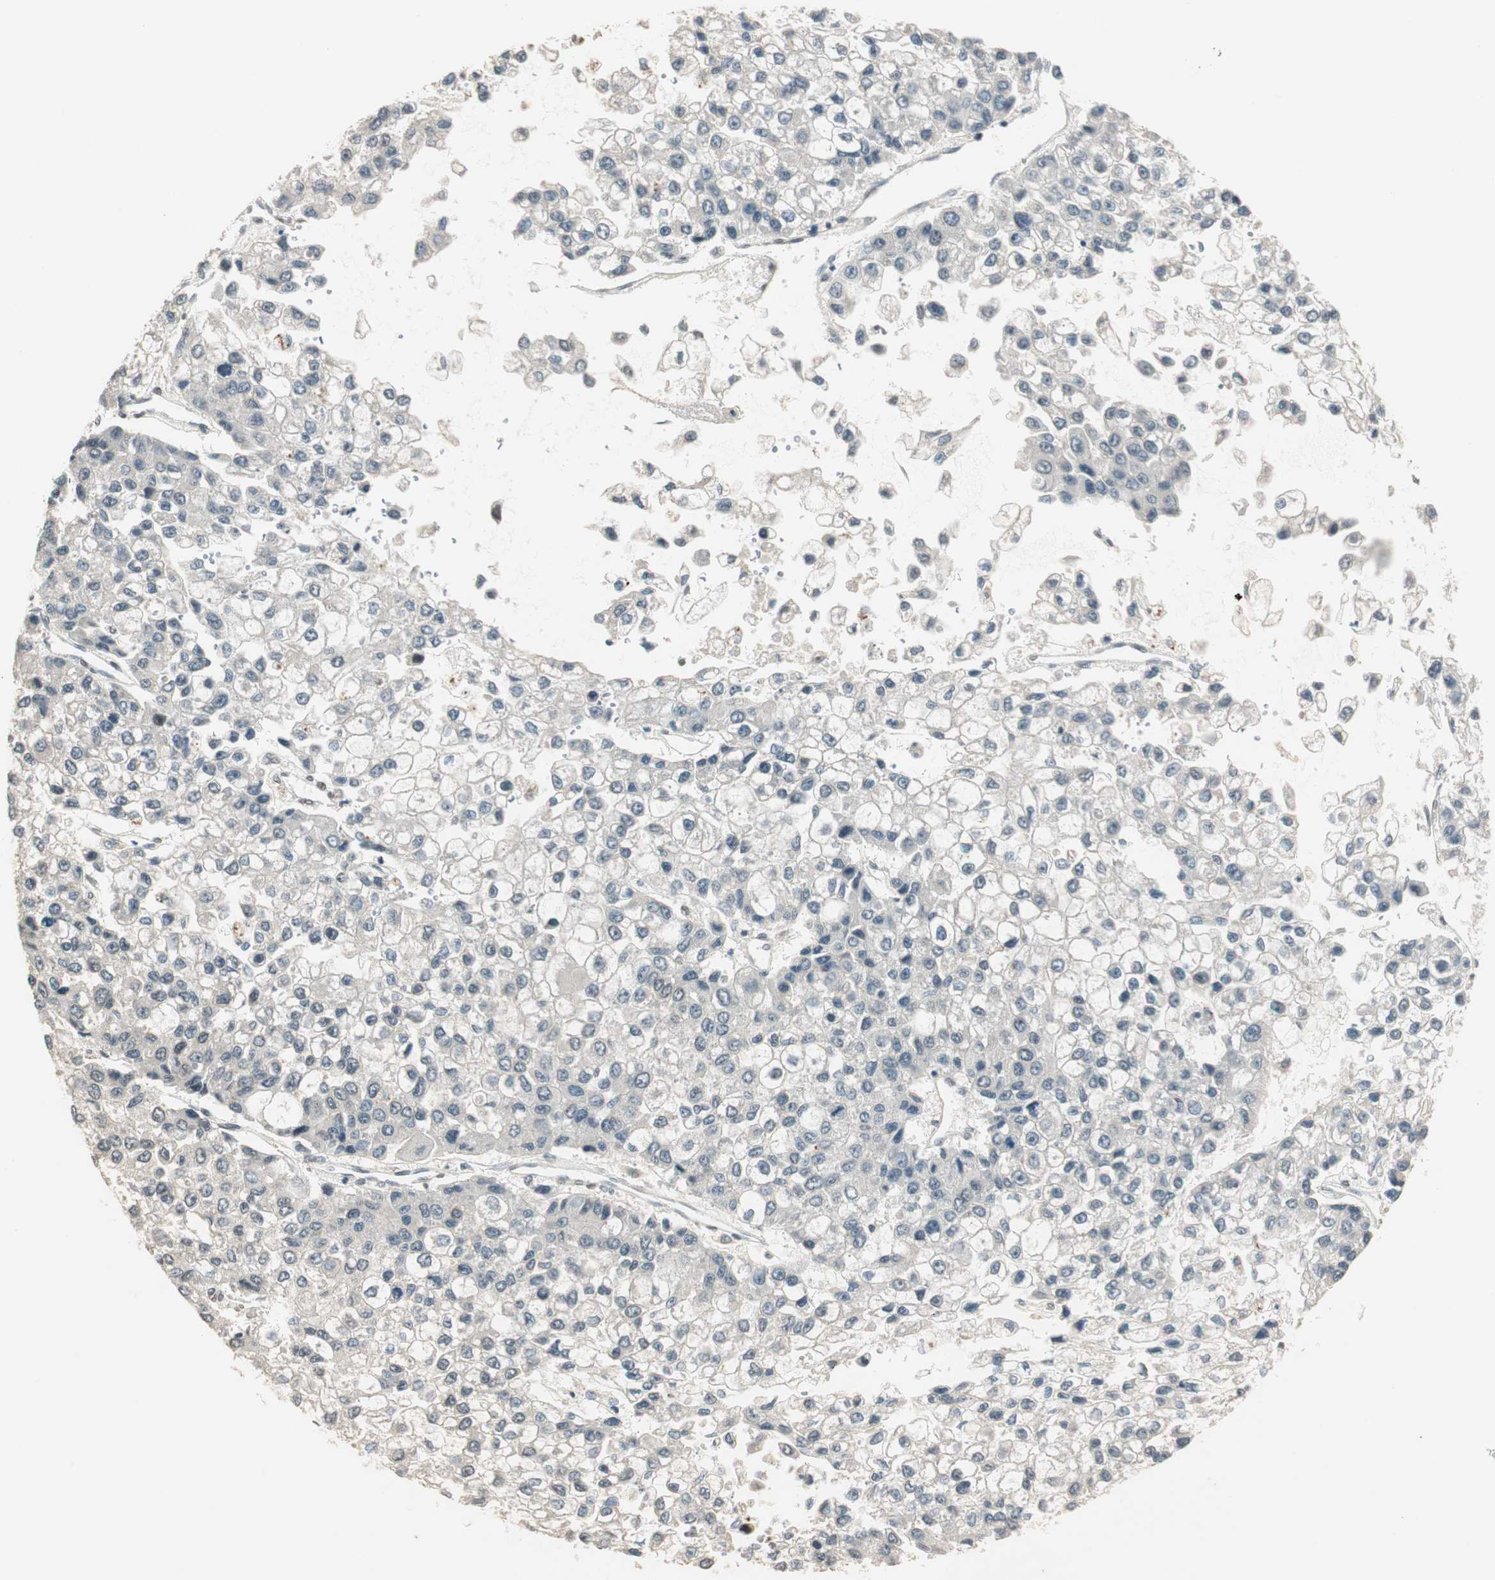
{"staining": {"intensity": "negative", "quantity": "none", "location": "none"}, "tissue": "liver cancer", "cell_type": "Tumor cells", "image_type": "cancer", "snomed": [{"axis": "morphology", "description": "Carcinoma, Hepatocellular, NOS"}, {"axis": "topography", "description": "Liver"}], "caption": "Image shows no protein staining in tumor cells of hepatocellular carcinoma (liver) tissue.", "gene": "ETV4", "patient": {"sex": "female", "age": 66}}